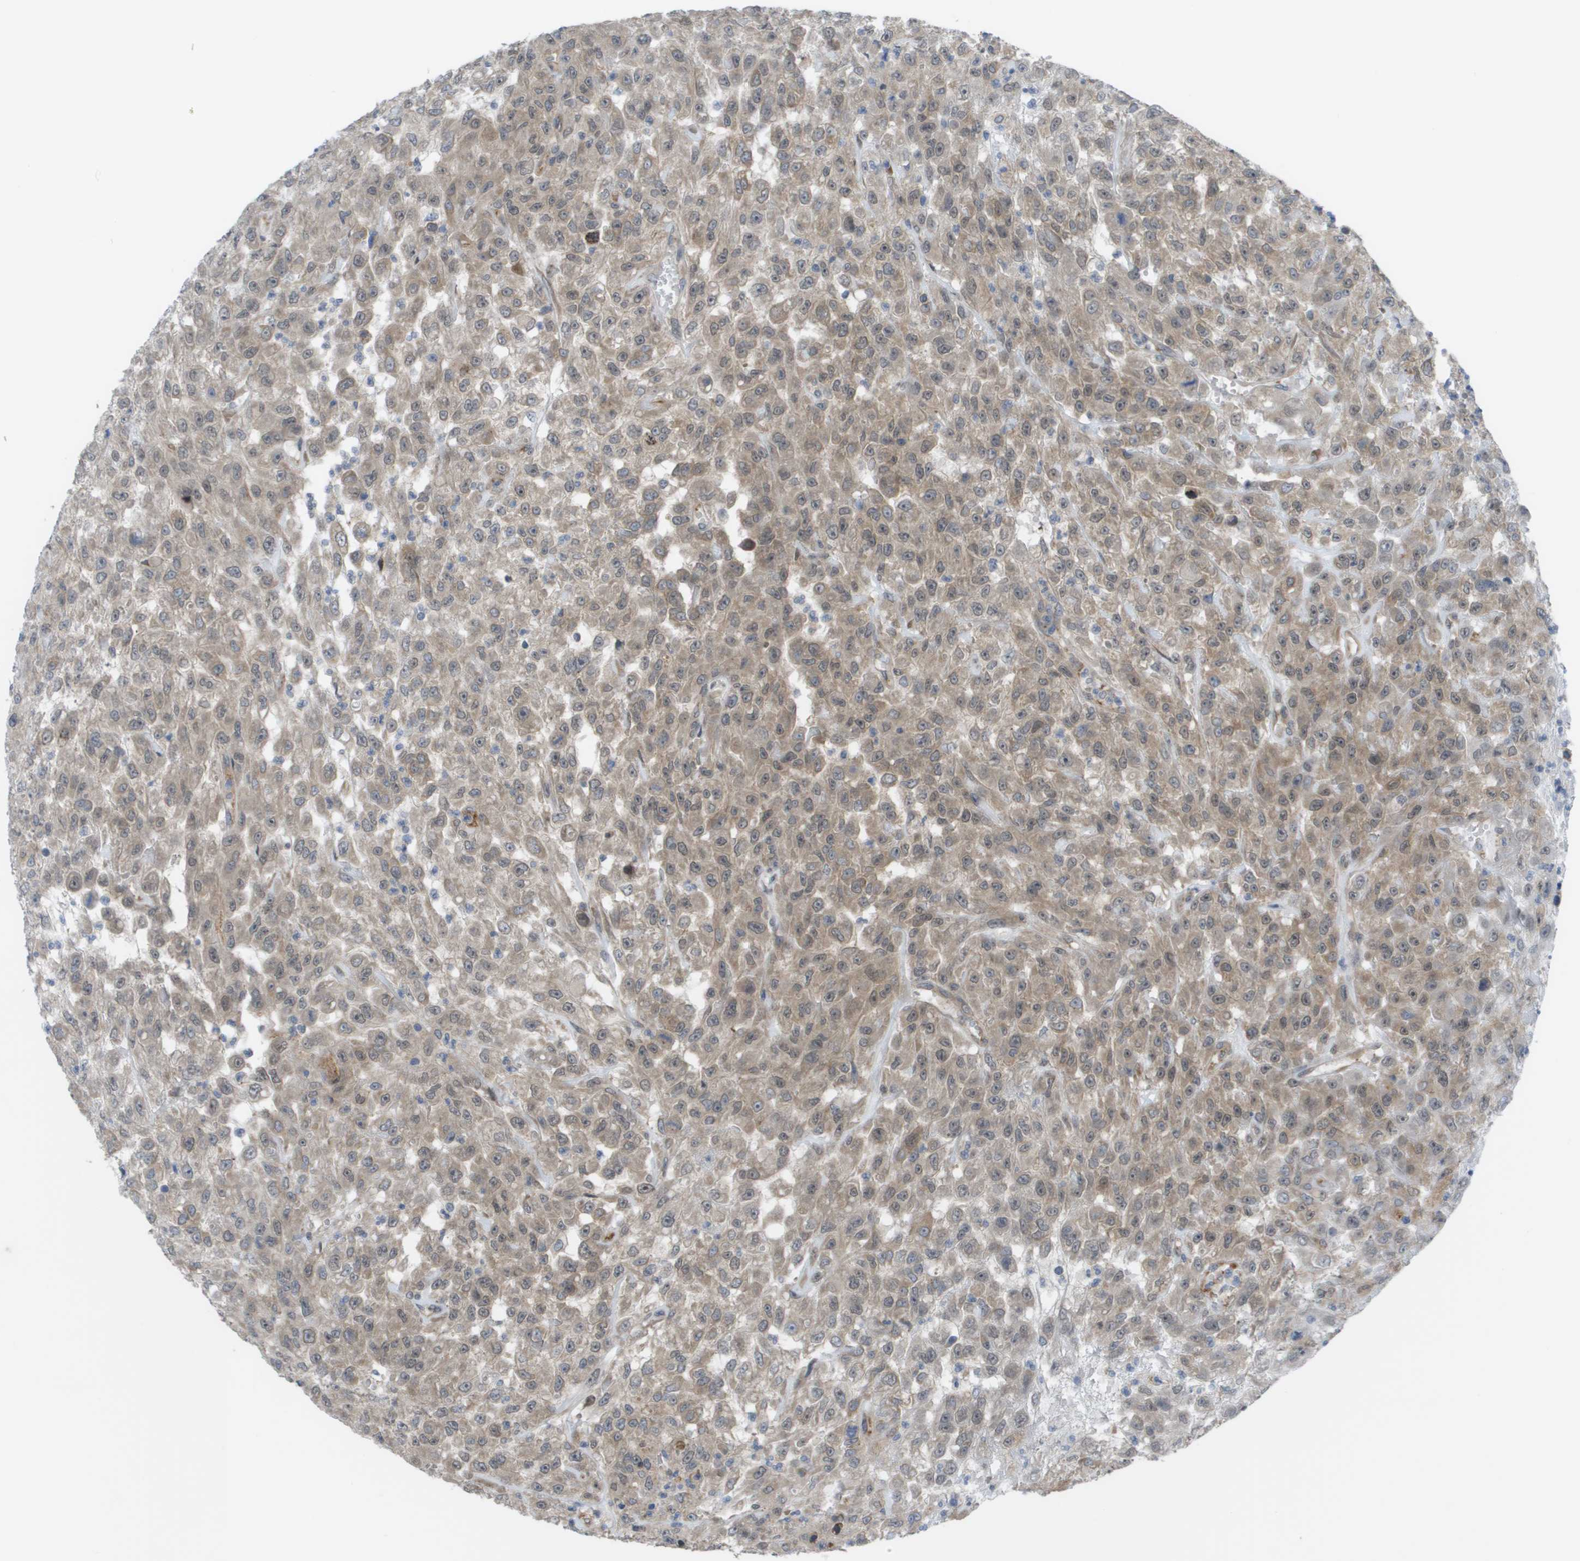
{"staining": {"intensity": "weak", "quantity": "25%-75%", "location": "cytoplasmic/membranous,nuclear"}, "tissue": "urothelial cancer", "cell_type": "Tumor cells", "image_type": "cancer", "snomed": [{"axis": "morphology", "description": "Urothelial carcinoma, High grade"}, {"axis": "topography", "description": "Urinary bladder"}], "caption": "Urothelial cancer tissue exhibits weak cytoplasmic/membranous and nuclear staining in approximately 25%-75% of tumor cells, visualized by immunohistochemistry.", "gene": "CTPS2", "patient": {"sex": "male", "age": 46}}